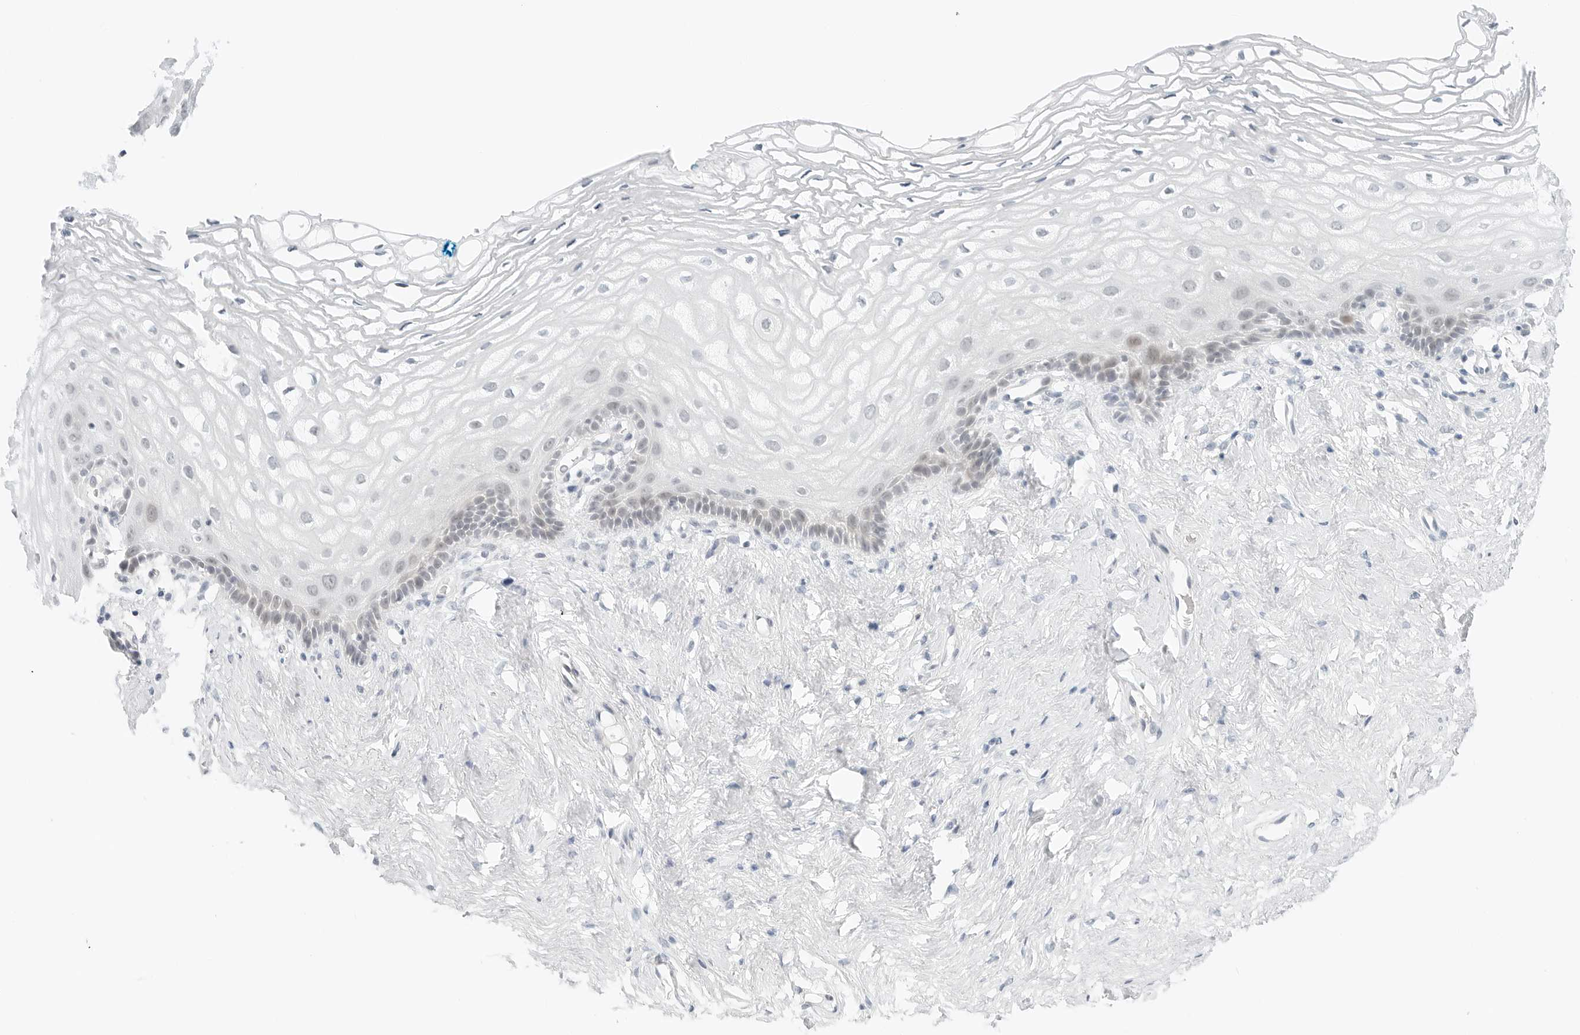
{"staining": {"intensity": "weak", "quantity": "<25%", "location": "nuclear"}, "tissue": "vagina", "cell_type": "Squamous epithelial cells", "image_type": "normal", "snomed": [{"axis": "morphology", "description": "Normal tissue, NOS"}, {"axis": "morphology", "description": "Adenocarcinoma, NOS"}, {"axis": "topography", "description": "Rectum"}, {"axis": "topography", "description": "Vagina"}], "caption": "A high-resolution histopathology image shows immunohistochemistry (IHC) staining of benign vagina, which reveals no significant staining in squamous epithelial cells.", "gene": "CCSAP", "patient": {"sex": "female", "age": 71}}